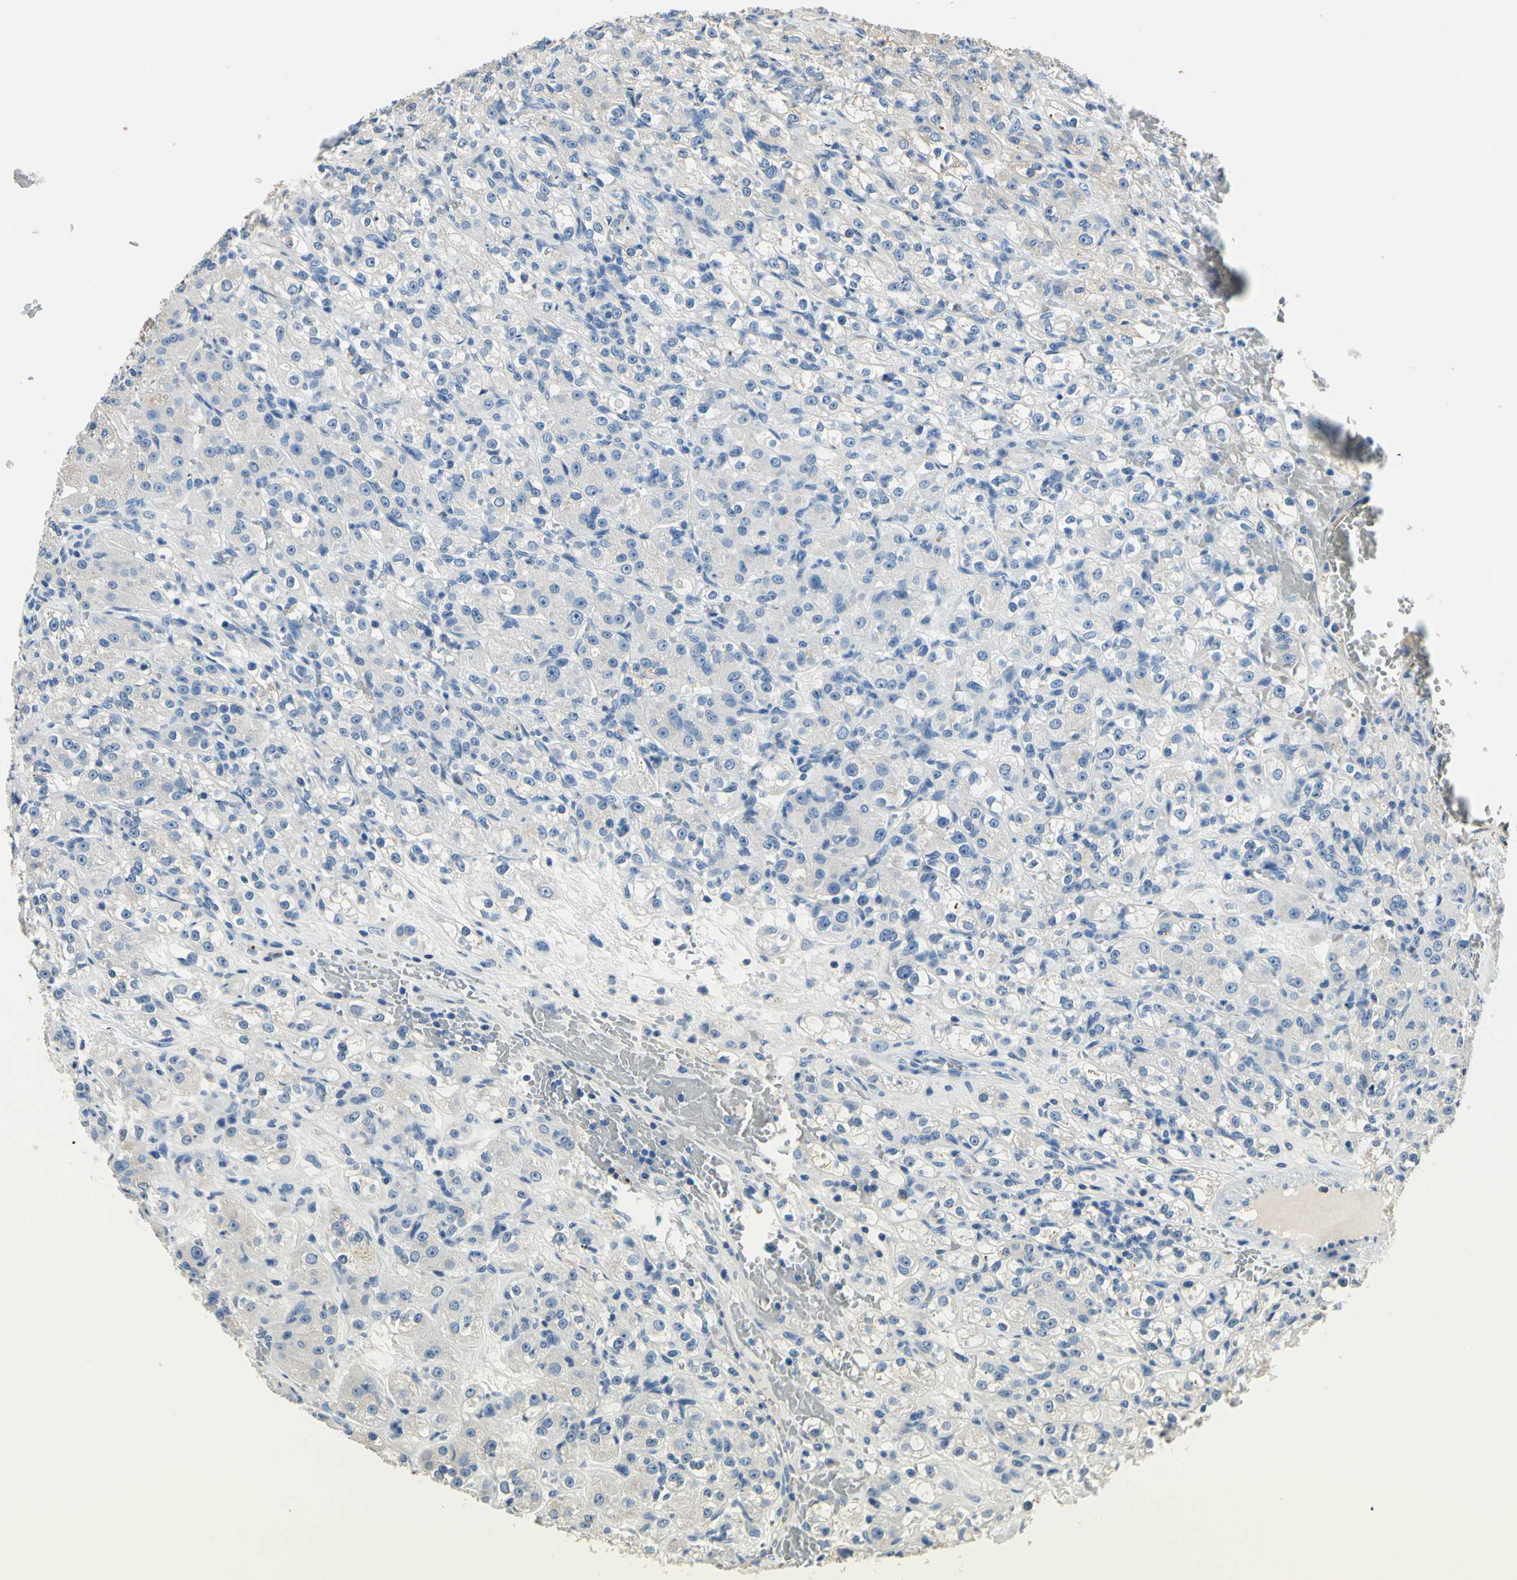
{"staining": {"intensity": "weak", "quantity": "25%-75%", "location": "cytoplasmic/membranous"}, "tissue": "renal cancer", "cell_type": "Tumor cells", "image_type": "cancer", "snomed": [{"axis": "morphology", "description": "Normal tissue, NOS"}, {"axis": "morphology", "description": "Adenocarcinoma, NOS"}, {"axis": "topography", "description": "Kidney"}], "caption": "Human renal cancer stained with a brown dye exhibits weak cytoplasmic/membranous positive expression in about 25%-75% of tumor cells.", "gene": "TGFBR3", "patient": {"sex": "male", "age": 61}}